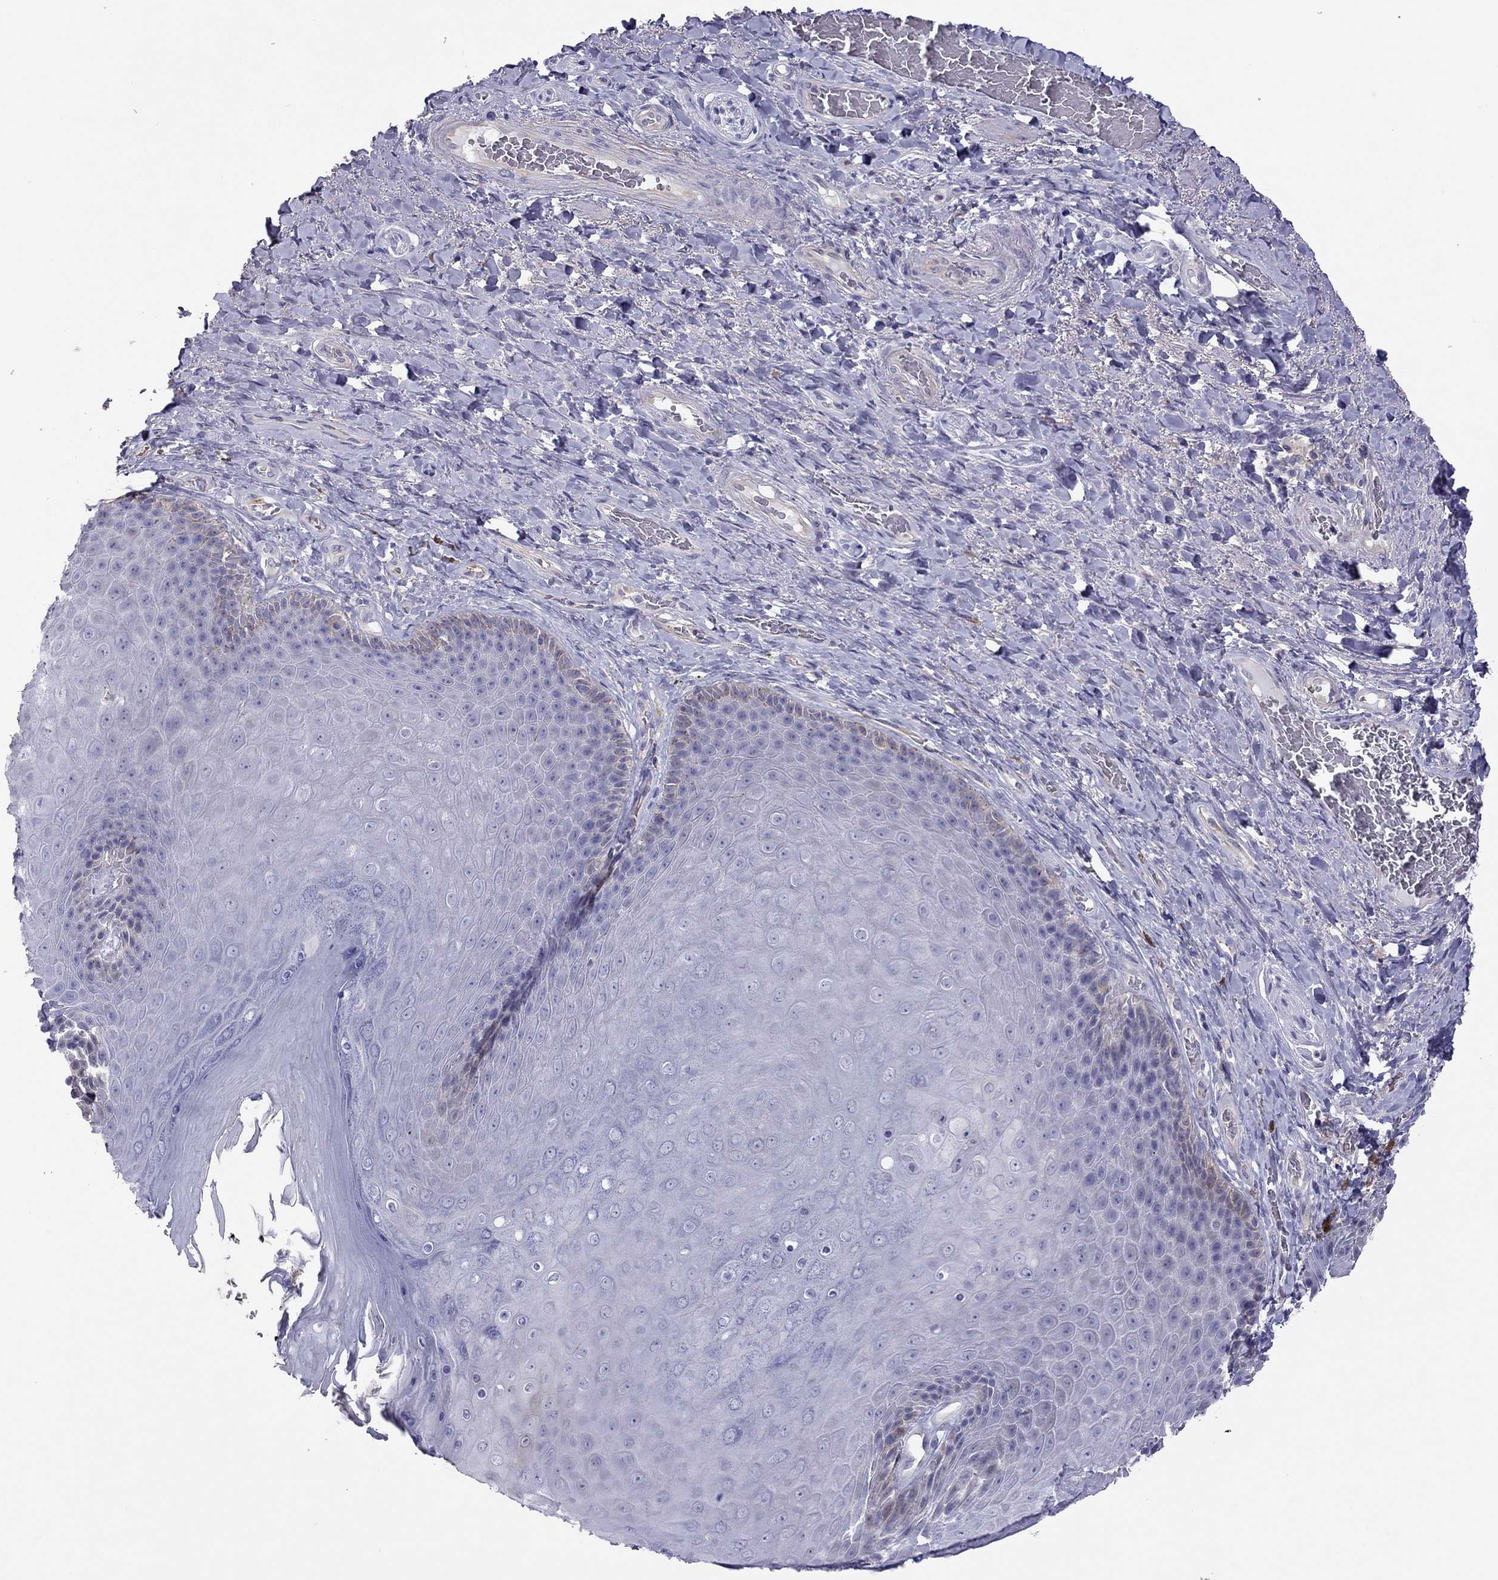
{"staining": {"intensity": "negative", "quantity": "none", "location": "none"}, "tissue": "skin", "cell_type": "Epidermal cells", "image_type": "normal", "snomed": [{"axis": "morphology", "description": "Normal tissue, NOS"}, {"axis": "topography", "description": "Skeletal muscle"}, {"axis": "topography", "description": "Anal"}, {"axis": "topography", "description": "Peripheral nerve tissue"}], "caption": "The photomicrograph reveals no significant expression in epidermal cells of skin. (Stains: DAB immunohistochemistry (IHC) with hematoxylin counter stain, Microscopy: brightfield microscopy at high magnification).", "gene": "ALOX15B", "patient": {"sex": "male", "age": 53}}